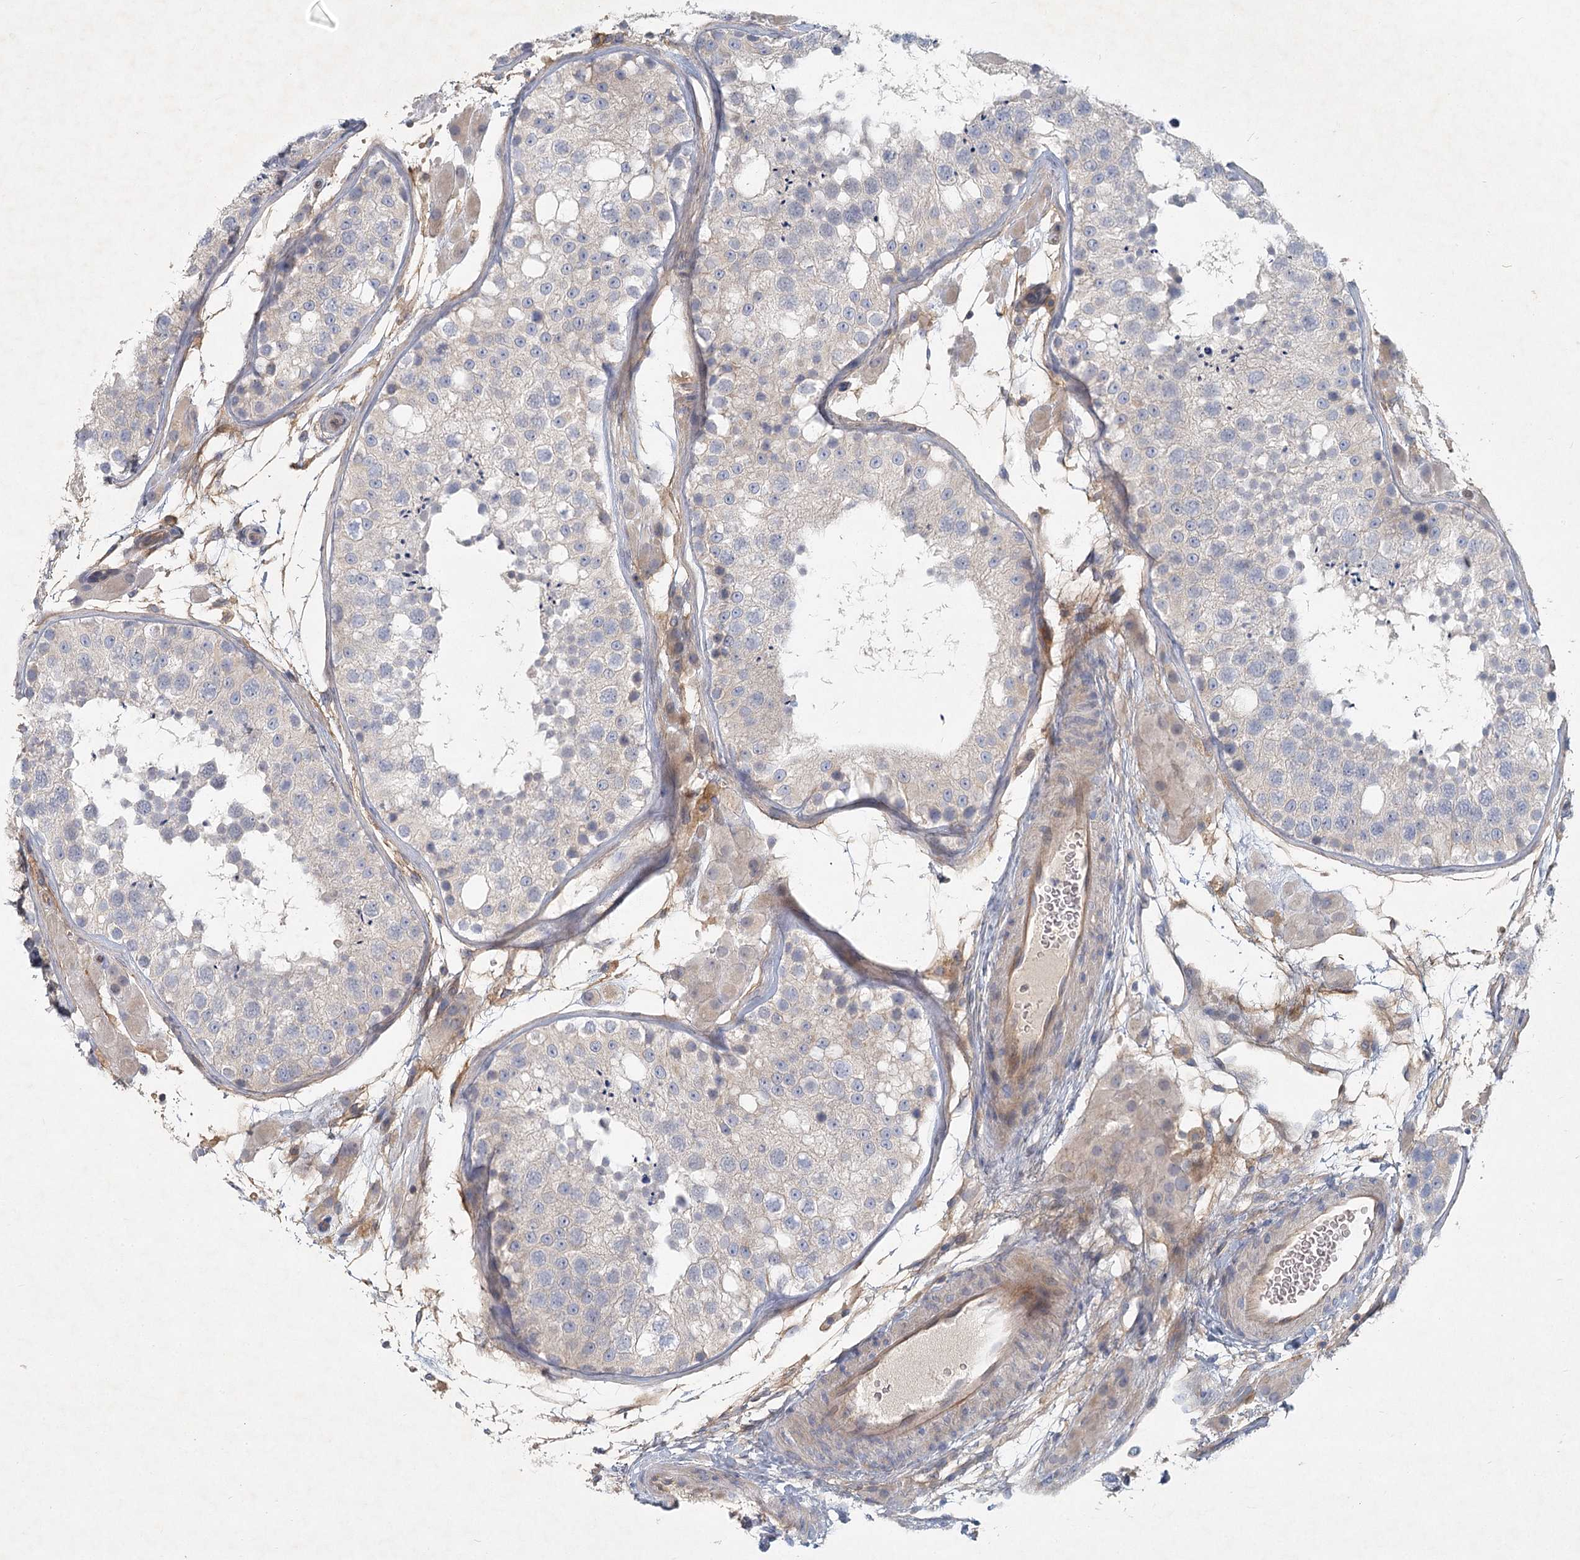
{"staining": {"intensity": "negative", "quantity": "none", "location": "none"}, "tissue": "testis", "cell_type": "Cells in seminiferous ducts", "image_type": "normal", "snomed": [{"axis": "morphology", "description": "Normal tissue, NOS"}, {"axis": "topography", "description": "Testis"}], "caption": "An immunohistochemistry (IHC) micrograph of unremarkable testis is shown. There is no staining in cells in seminiferous ducts of testis. Nuclei are stained in blue.", "gene": "DNMBP", "patient": {"sex": "male", "age": 26}}